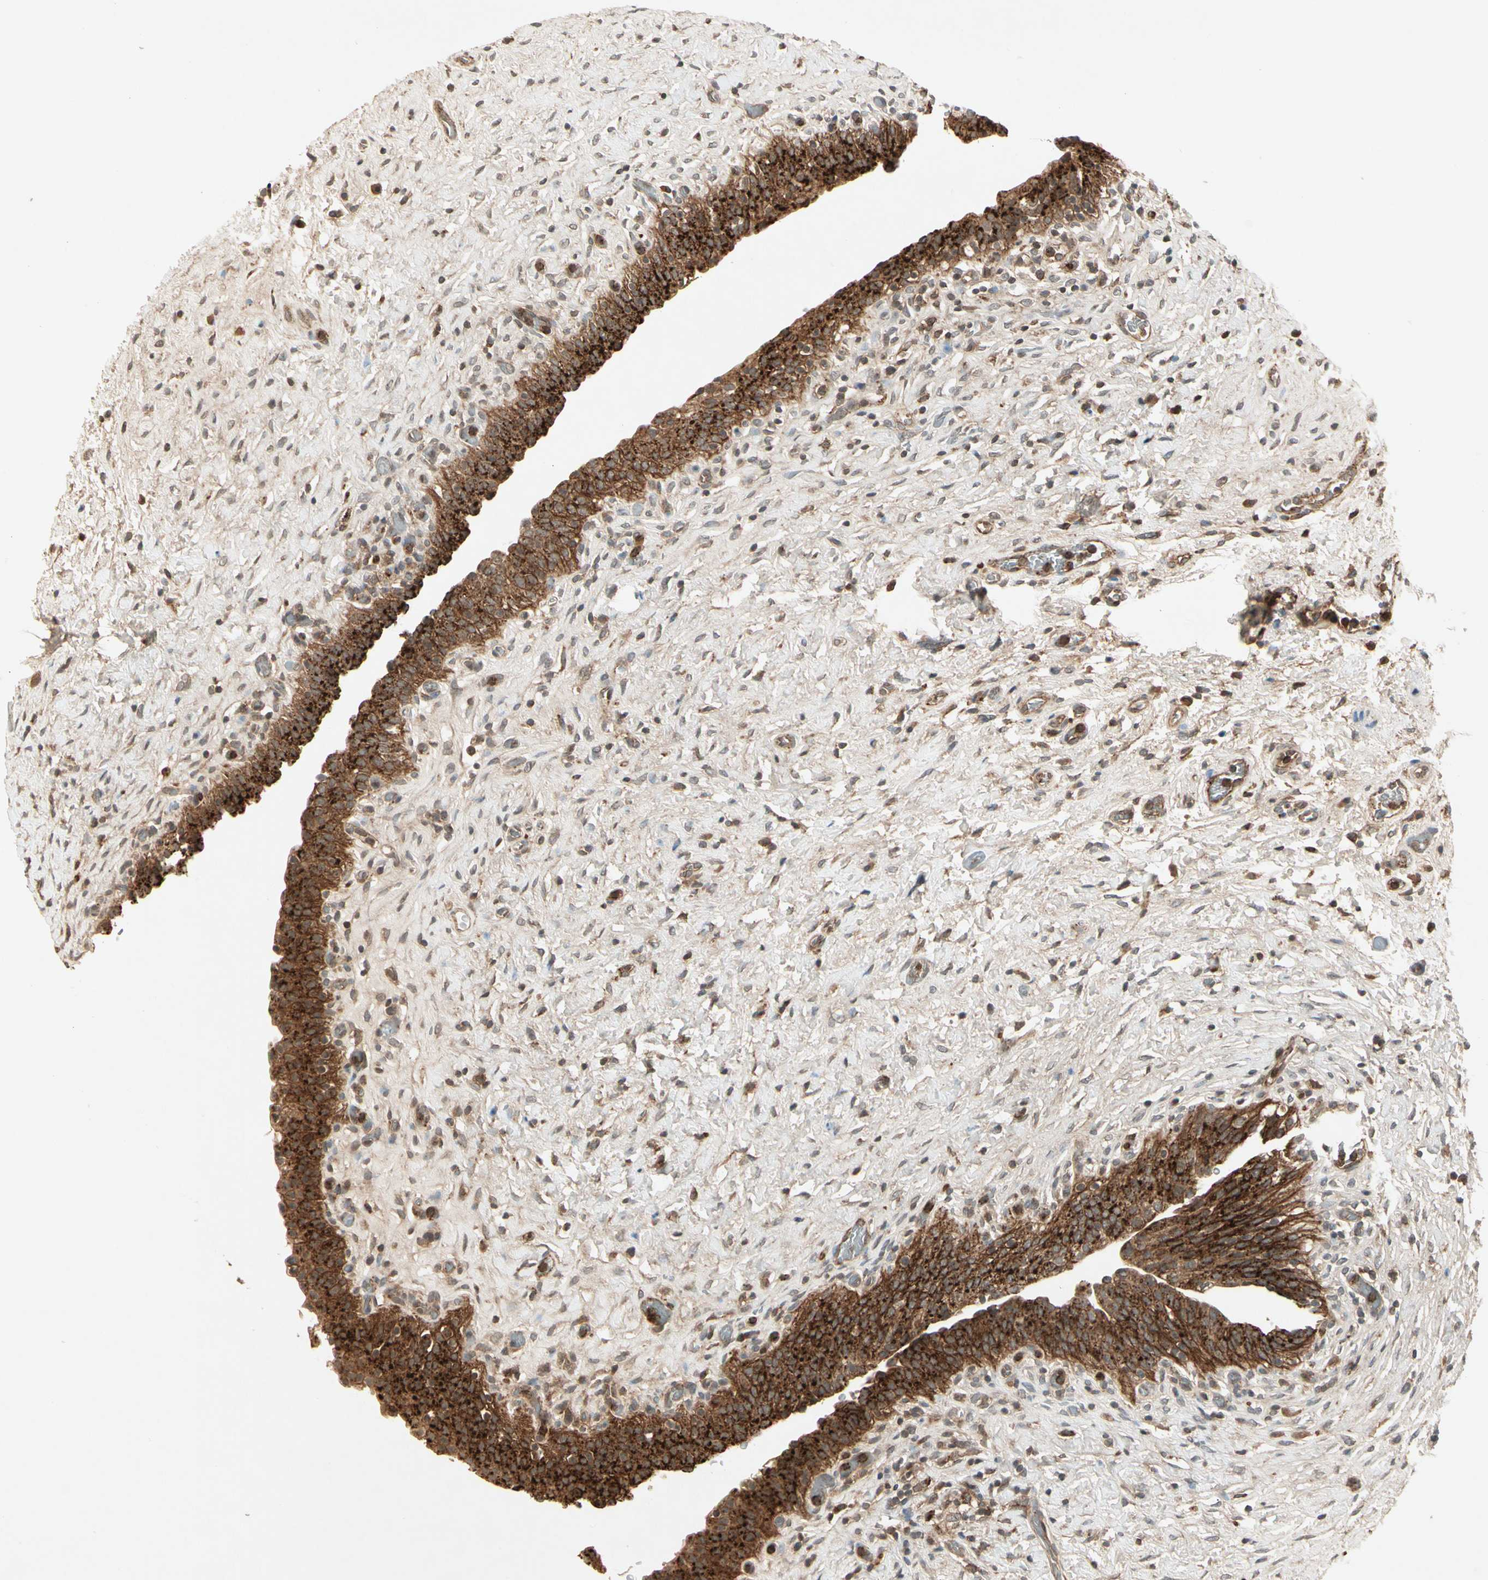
{"staining": {"intensity": "strong", "quantity": ">75%", "location": "cytoplasmic/membranous"}, "tissue": "urinary bladder", "cell_type": "Urothelial cells", "image_type": "normal", "snomed": [{"axis": "morphology", "description": "Normal tissue, NOS"}, {"axis": "topography", "description": "Urinary bladder"}], "caption": "Brown immunohistochemical staining in benign human urinary bladder exhibits strong cytoplasmic/membranous staining in about >75% of urothelial cells. The protein is stained brown, and the nuclei are stained in blue (DAB IHC with brightfield microscopy, high magnification).", "gene": "FLOT1", "patient": {"sex": "male", "age": 51}}